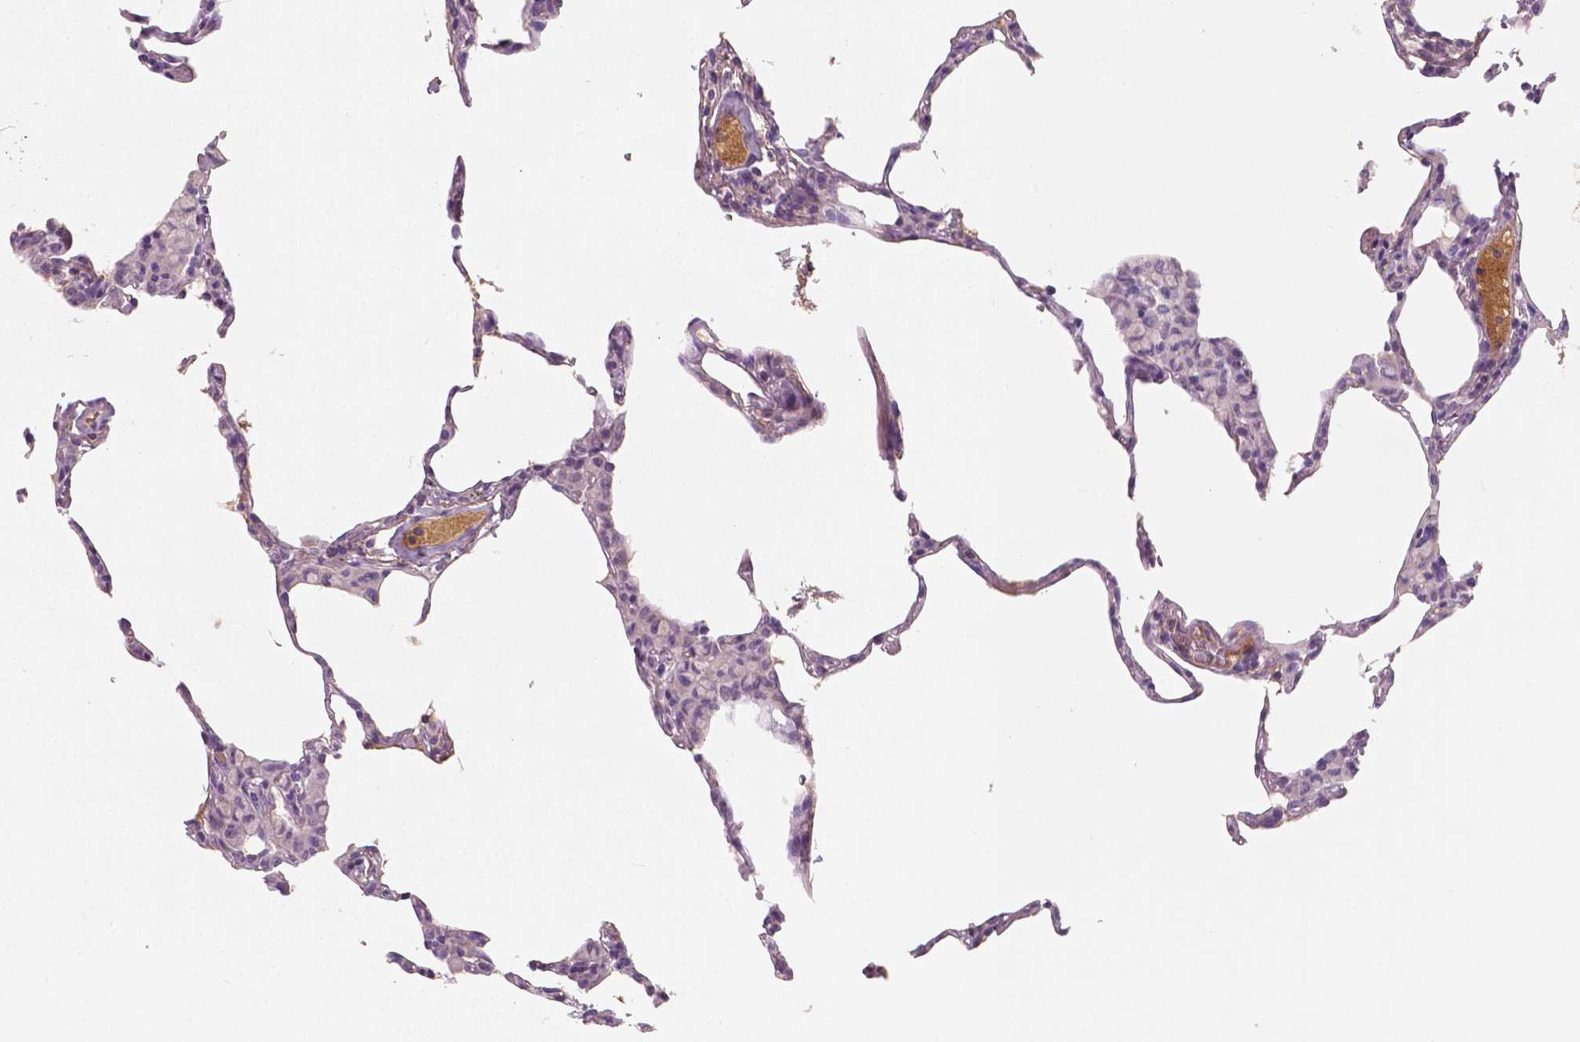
{"staining": {"intensity": "negative", "quantity": "none", "location": "none"}, "tissue": "lung", "cell_type": "Alveolar cells", "image_type": "normal", "snomed": [{"axis": "morphology", "description": "Normal tissue, NOS"}, {"axis": "topography", "description": "Lung"}], "caption": "This histopathology image is of benign lung stained with IHC to label a protein in brown with the nuclei are counter-stained blue. There is no staining in alveolar cells.", "gene": "APOA4", "patient": {"sex": "female", "age": 57}}